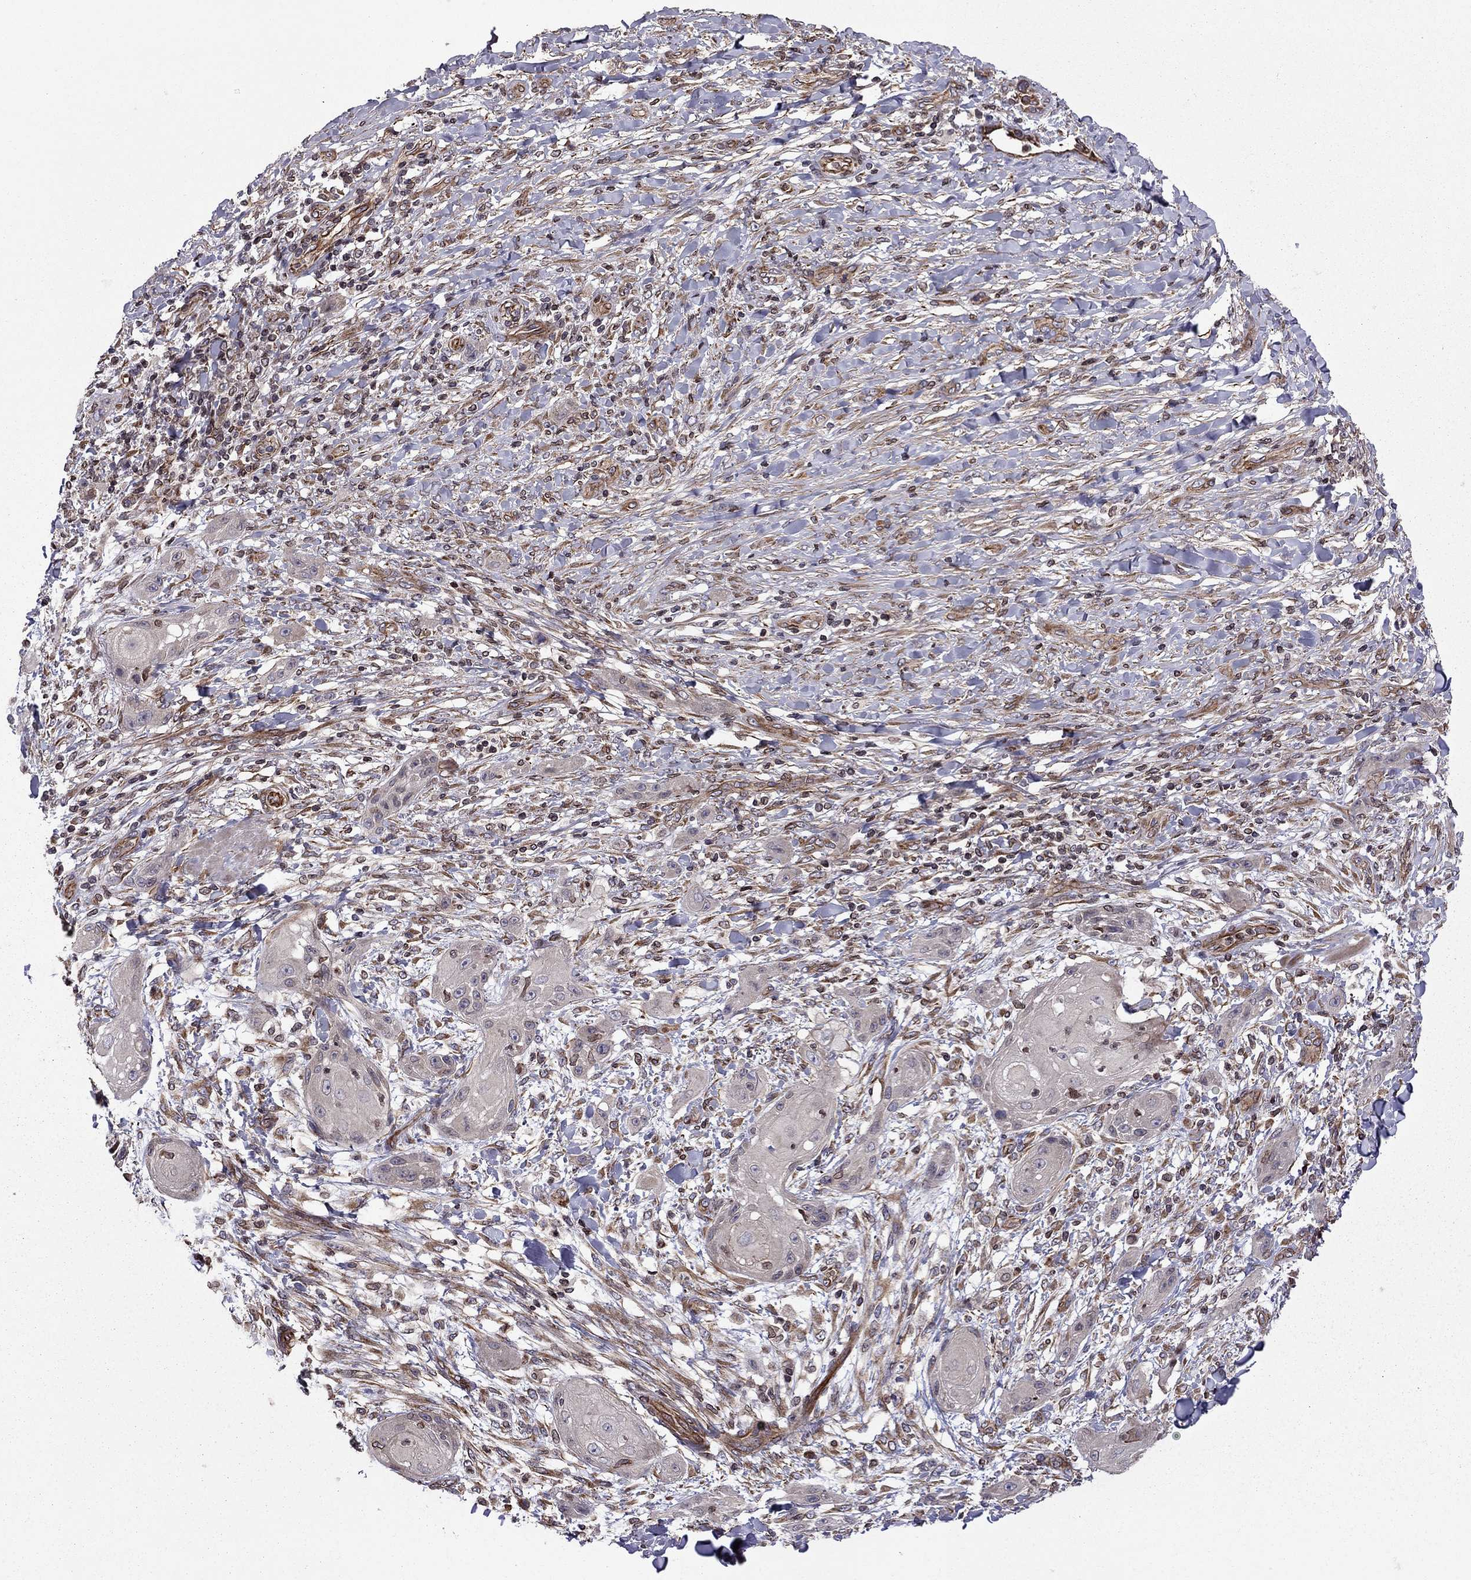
{"staining": {"intensity": "negative", "quantity": "none", "location": "none"}, "tissue": "skin cancer", "cell_type": "Tumor cells", "image_type": "cancer", "snomed": [{"axis": "morphology", "description": "Squamous cell carcinoma, NOS"}, {"axis": "topography", "description": "Skin"}], "caption": "Micrograph shows no protein expression in tumor cells of skin squamous cell carcinoma tissue. (Stains: DAB immunohistochemistry (IHC) with hematoxylin counter stain, Microscopy: brightfield microscopy at high magnification).", "gene": "CDC42BPA", "patient": {"sex": "male", "age": 62}}